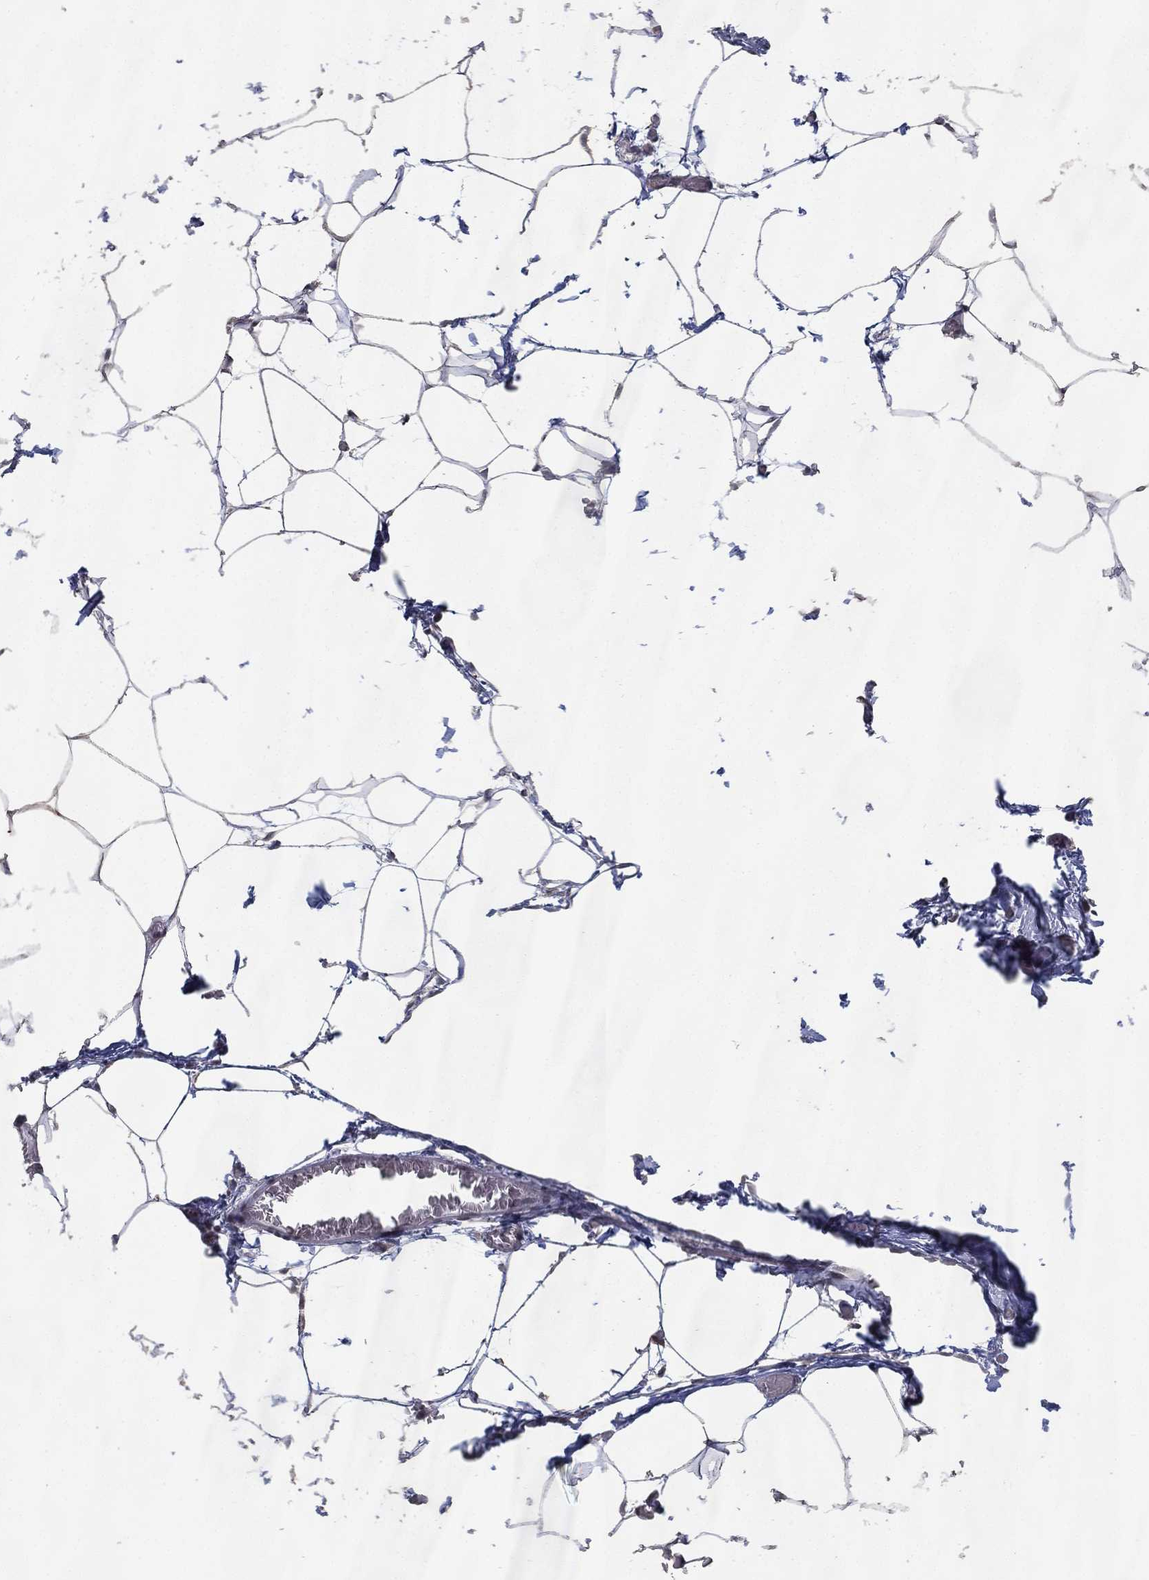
{"staining": {"intensity": "negative", "quantity": "none", "location": "none"}, "tissue": "adipose tissue", "cell_type": "Adipocytes", "image_type": "normal", "snomed": [{"axis": "morphology", "description": "Normal tissue, NOS"}, {"axis": "topography", "description": "Adipose tissue"}], "caption": "Immunohistochemistry image of unremarkable adipose tissue stained for a protein (brown), which reveals no expression in adipocytes.", "gene": "DSG1", "patient": {"sex": "male", "age": 57}}